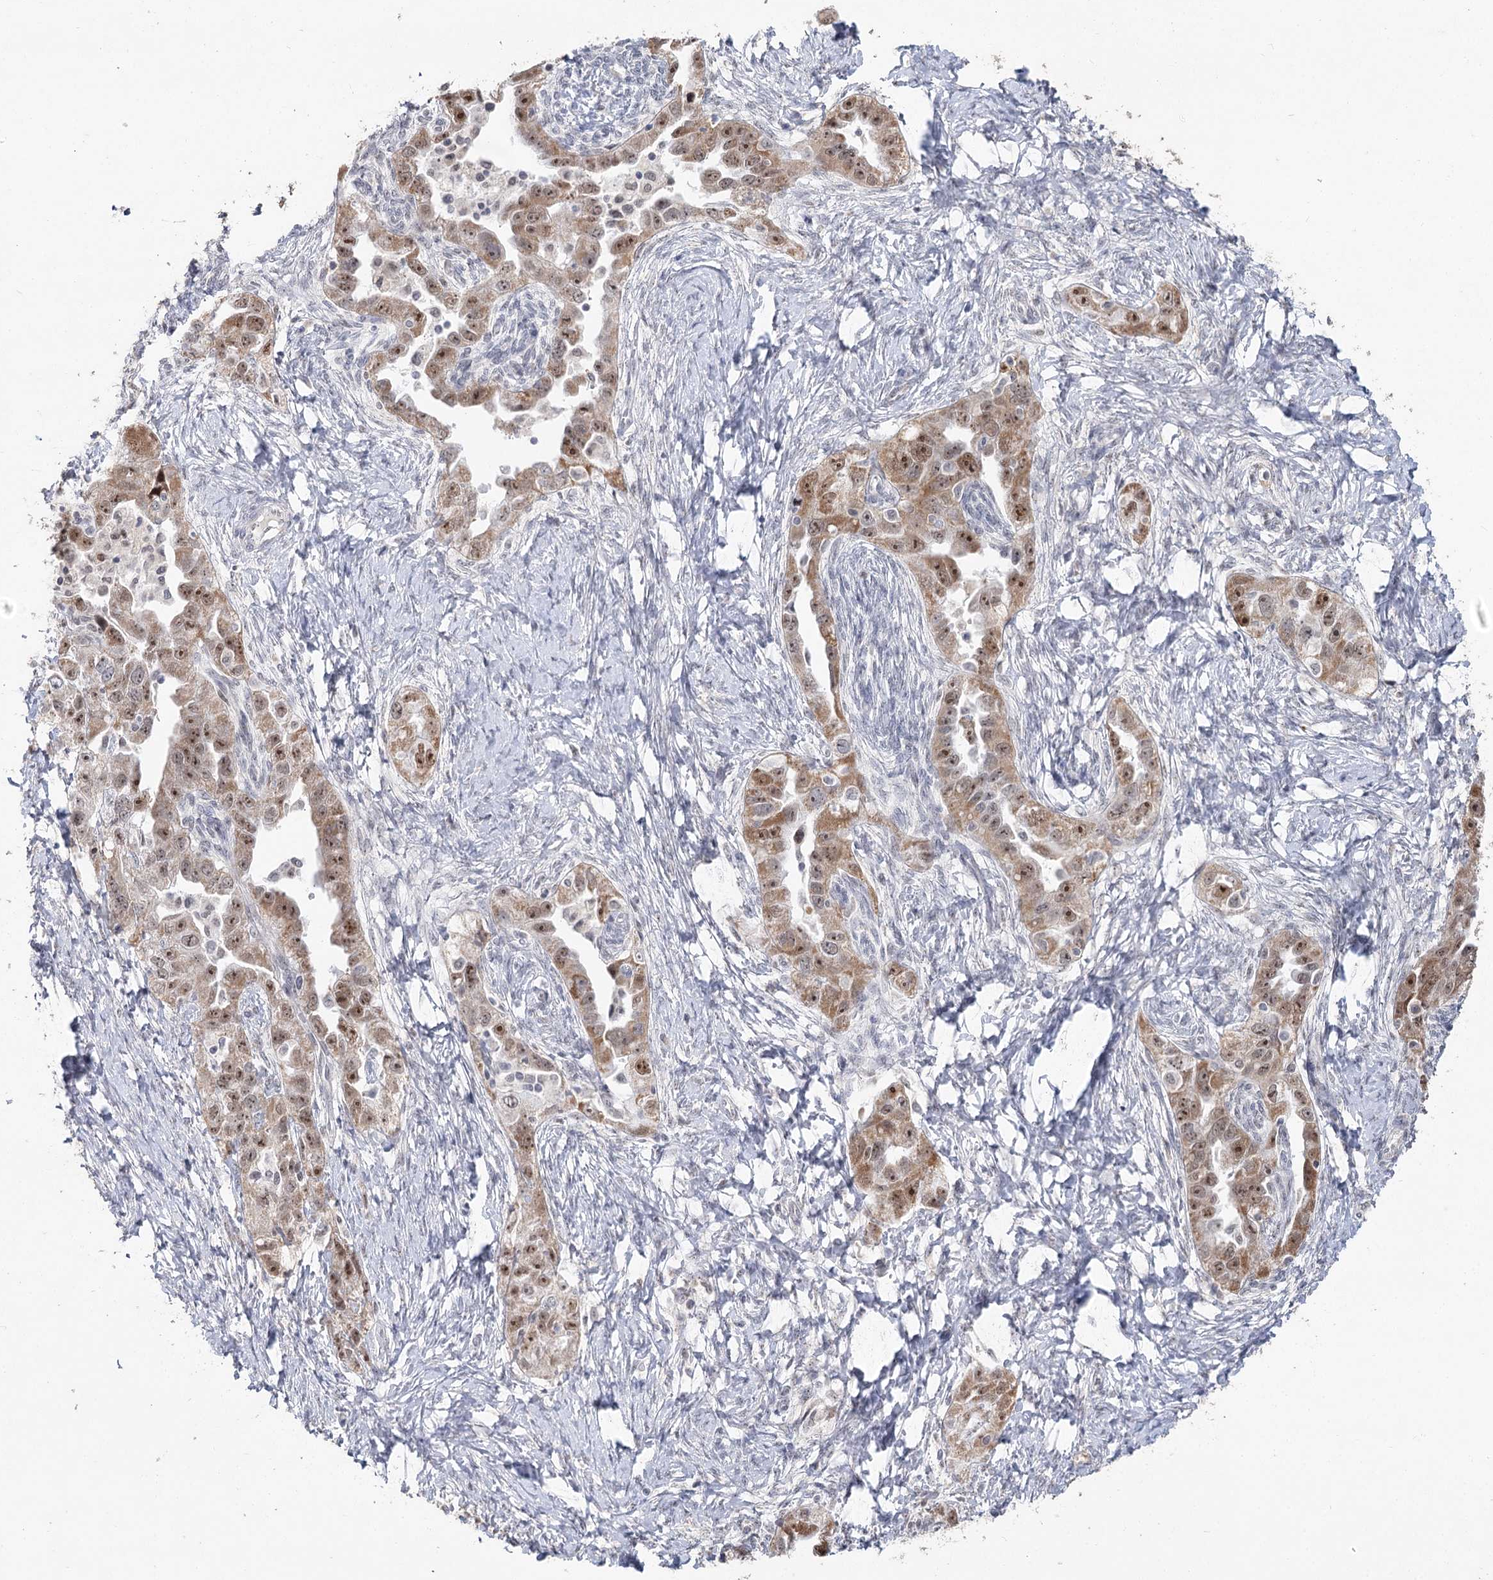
{"staining": {"intensity": "moderate", "quantity": ">75%", "location": "cytoplasmic/membranous,nuclear"}, "tissue": "ovarian cancer", "cell_type": "Tumor cells", "image_type": "cancer", "snomed": [{"axis": "morphology", "description": "Carcinoma, NOS"}, {"axis": "morphology", "description": "Cystadenocarcinoma, serous, NOS"}, {"axis": "topography", "description": "Ovary"}], "caption": "Ovarian cancer tissue exhibits moderate cytoplasmic/membranous and nuclear staining in approximately >75% of tumor cells, visualized by immunohistochemistry.", "gene": "RUFY4", "patient": {"sex": "female", "age": 69}}